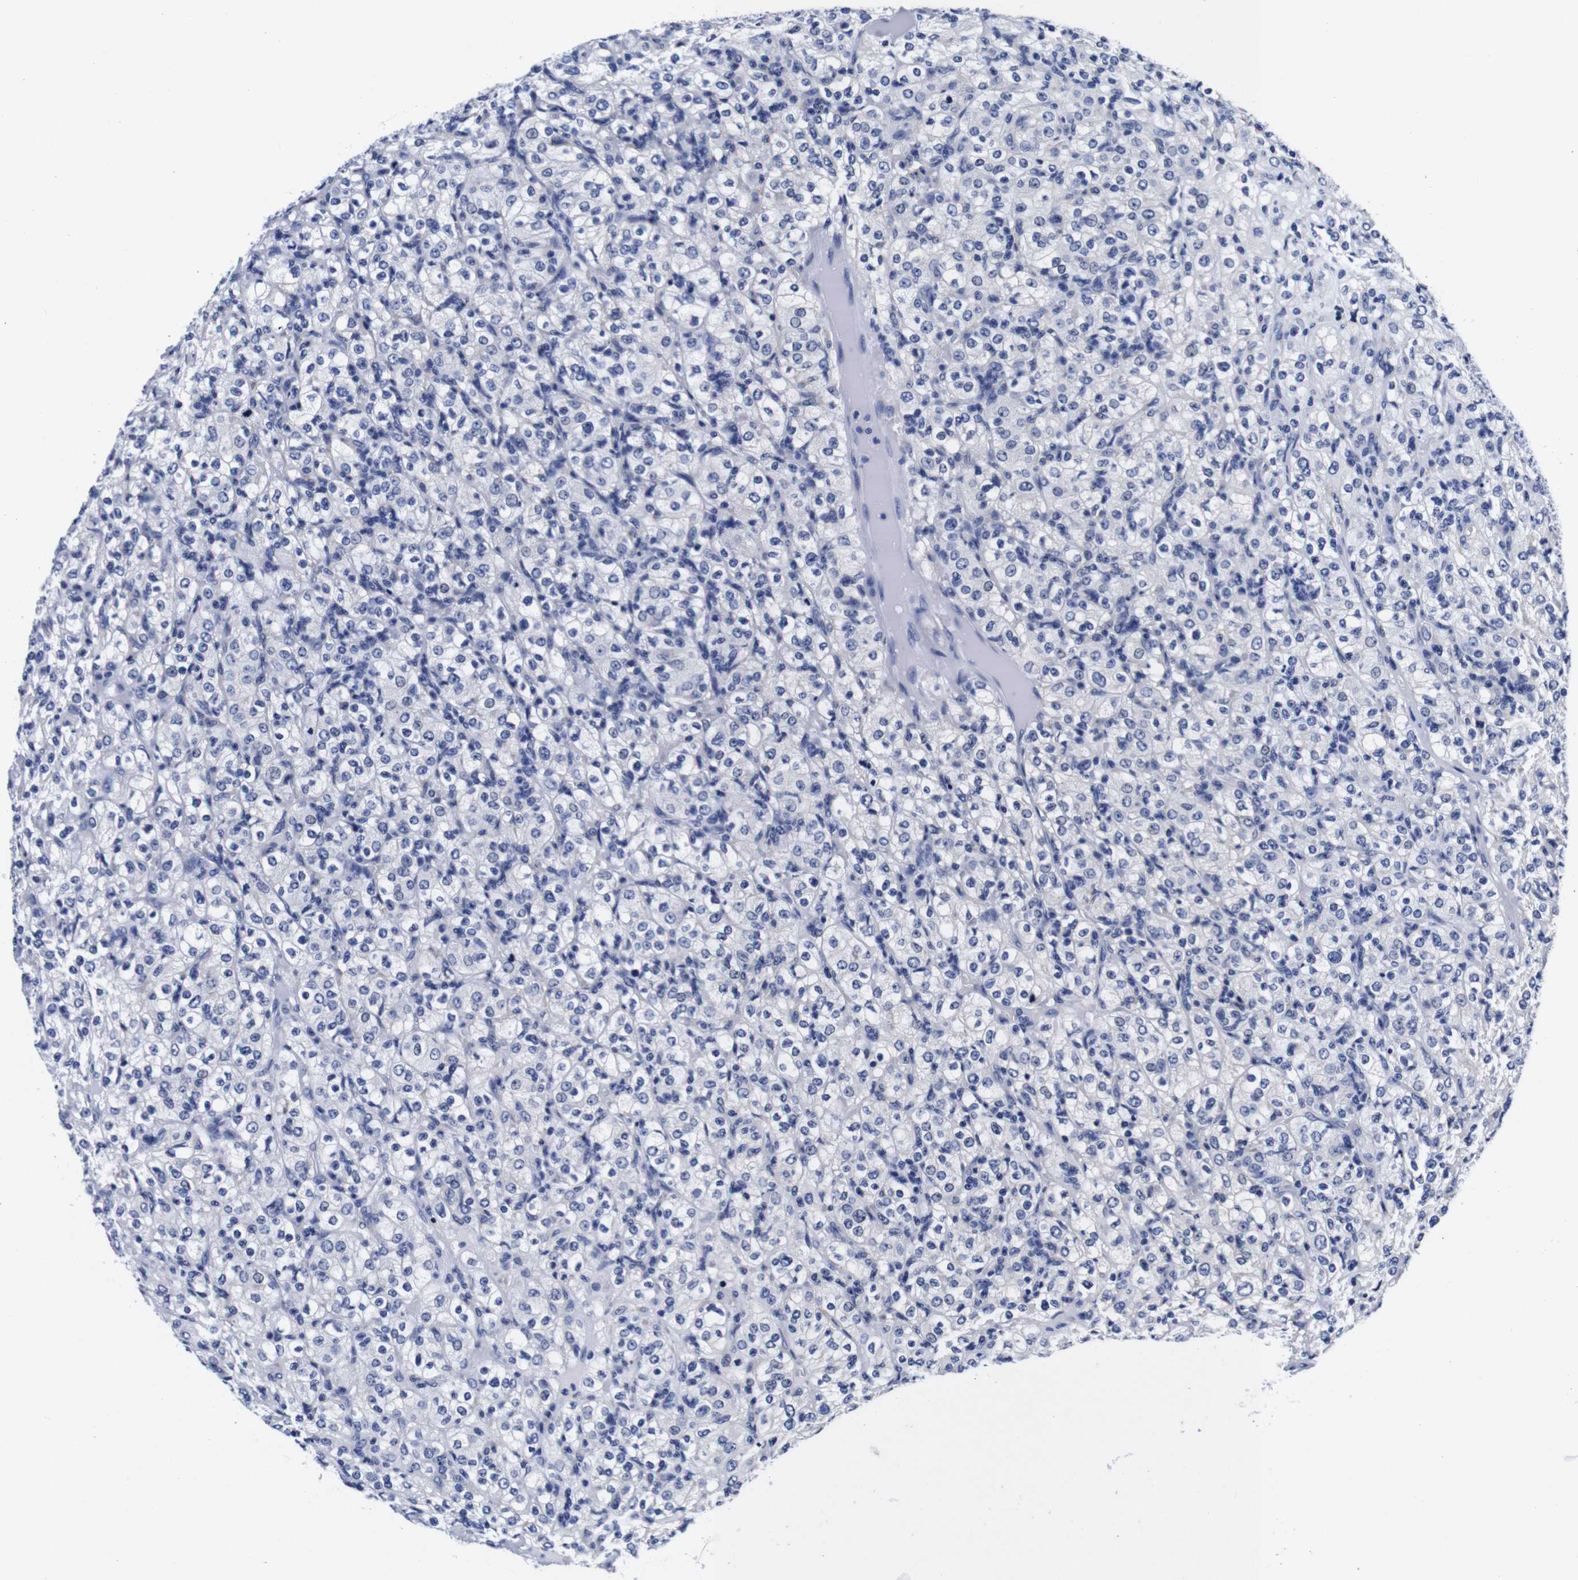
{"staining": {"intensity": "negative", "quantity": "none", "location": "none"}, "tissue": "renal cancer", "cell_type": "Tumor cells", "image_type": "cancer", "snomed": [{"axis": "morphology", "description": "Normal tissue, NOS"}, {"axis": "morphology", "description": "Adenocarcinoma, NOS"}, {"axis": "topography", "description": "Kidney"}], "caption": "This histopathology image is of renal cancer stained with immunohistochemistry (IHC) to label a protein in brown with the nuclei are counter-stained blue. There is no expression in tumor cells.", "gene": "CLEC4G", "patient": {"sex": "female", "age": 72}}